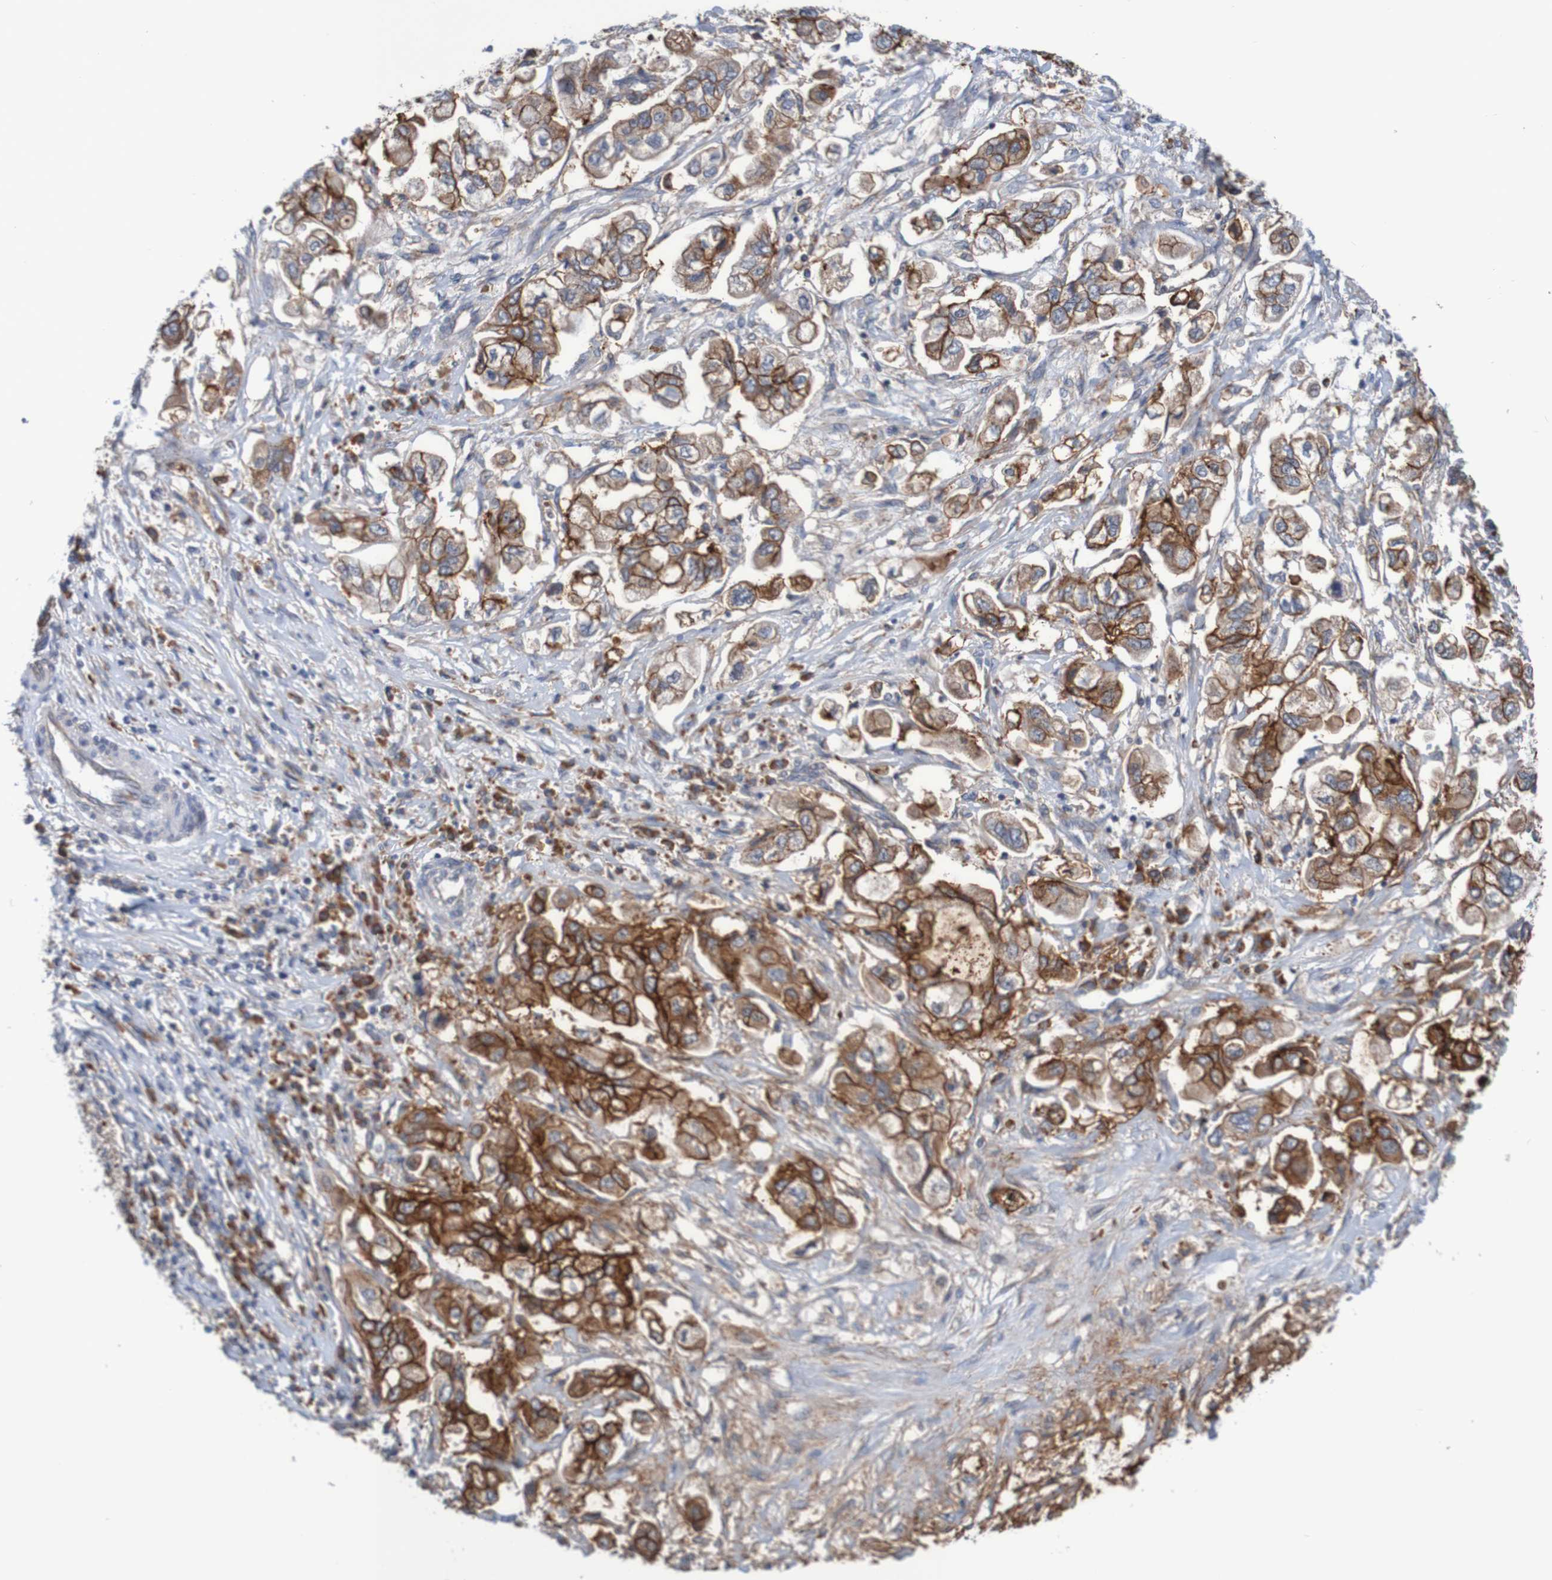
{"staining": {"intensity": "strong", "quantity": ">75%", "location": "cytoplasmic/membranous"}, "tissue": "stomach cancer", "cell_type": "Tumor cells", "image_type": "cancer", "snomed": [{"axis": "morphology", "description": "Adenocarcinoma, NOS"}, {"axis": "topography", "description": "Stomach"}], "caption": "Stomach cancer was stained to show a protein in brown. There is high levels of strong cytoplasmic/membranous expression in about >75% of tumor cells.", "gene": "CLDN18", "patient": {"sex": "male", "age": 62}}